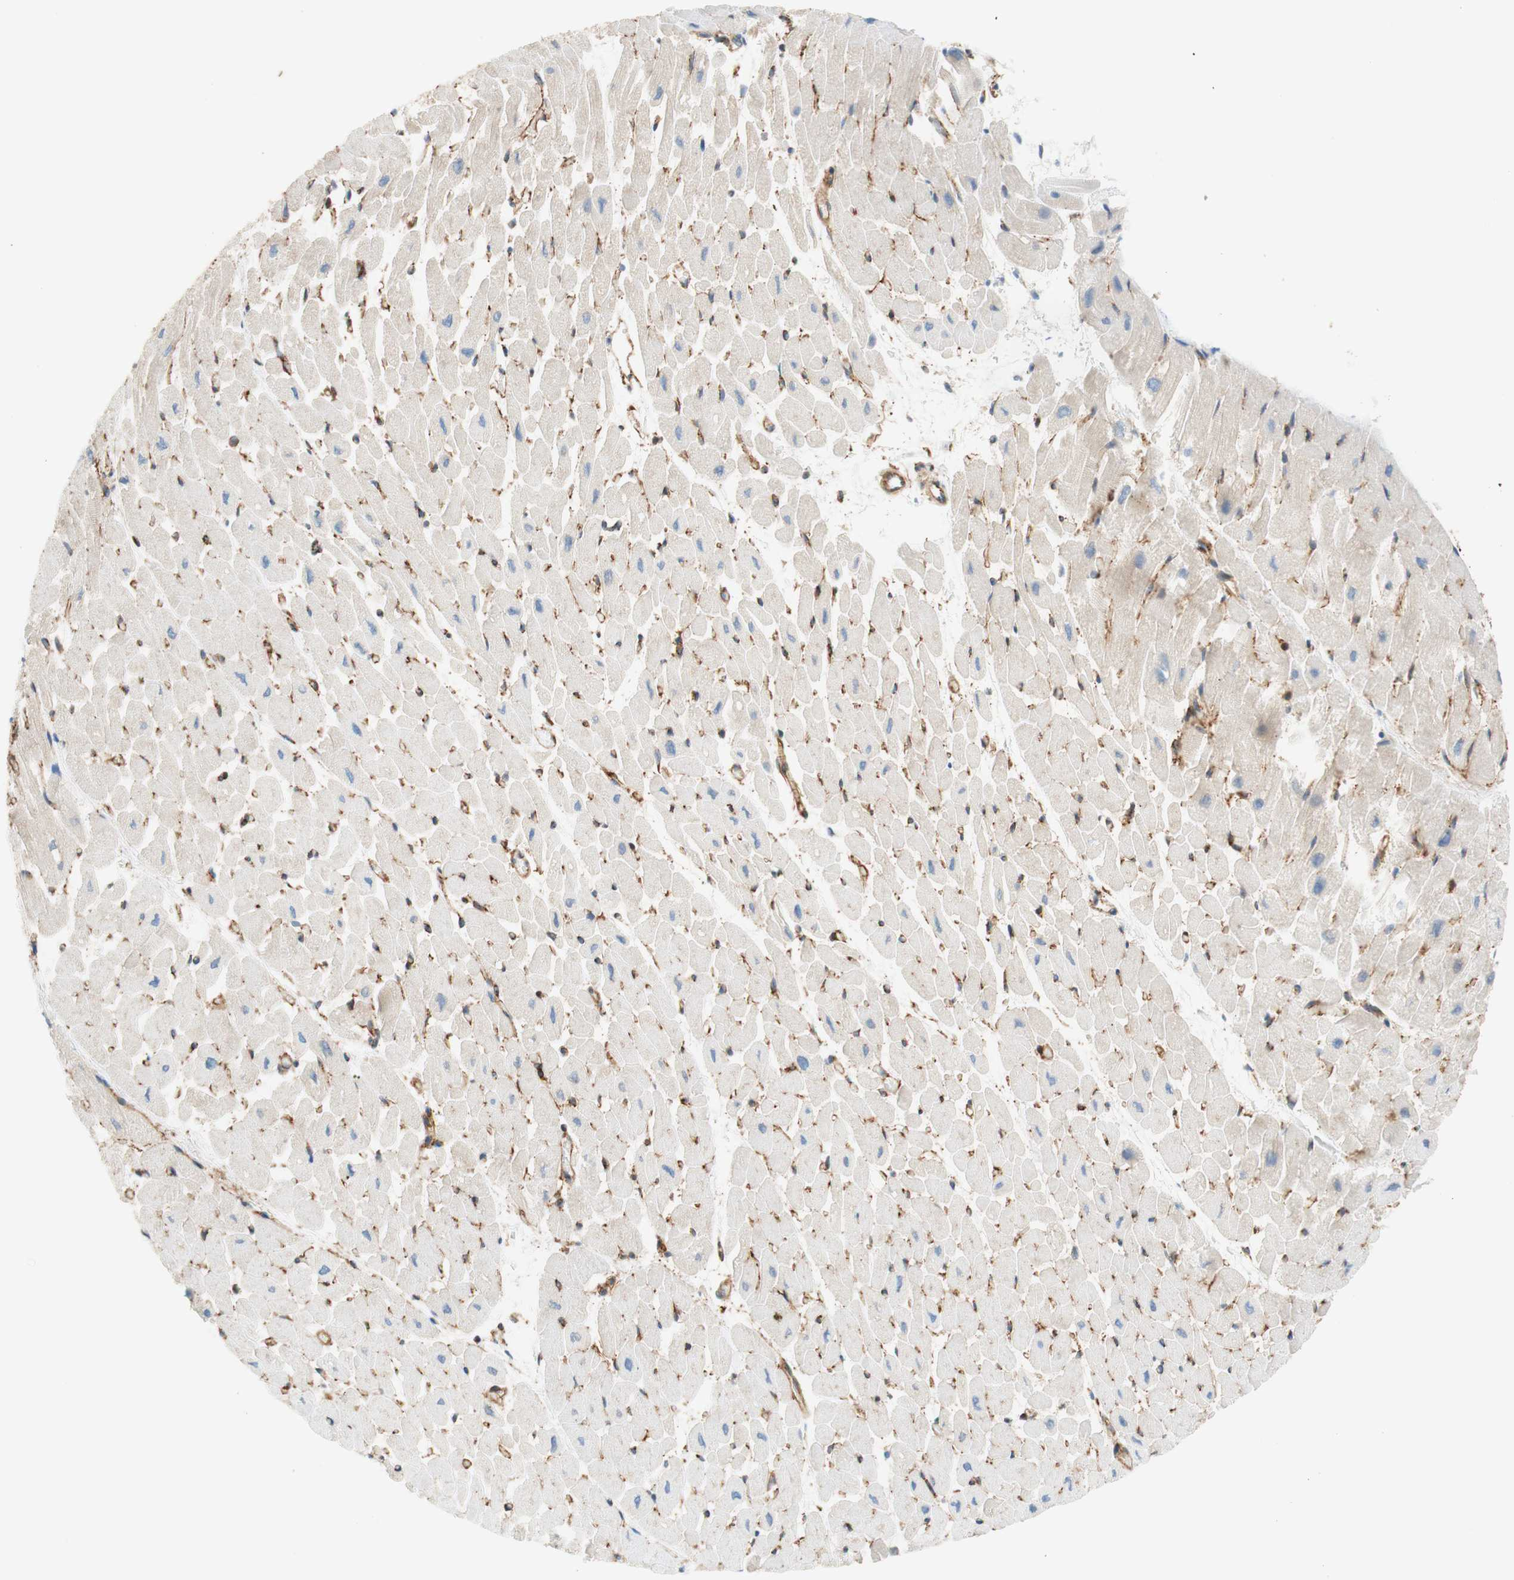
{"staining": {"intensity": "negative", "quantity": "none", "location": "none"}, "tissue": "heart muscle", "cell_type": "Cardiomyocytes", "image_type": "normal", "snomed": [{"axis": "morphology", "description": "Normal tissue, NOS"}, {"axis": "topography", "description": "Heart"}], "caption": "This is a photomicrograph of immunohistochemistry staining of normal heart muscle, which shows no positivity in cardiomyocytes.", "gene": "VPS26A", "patient": {"sex": "male", "age": 45}}